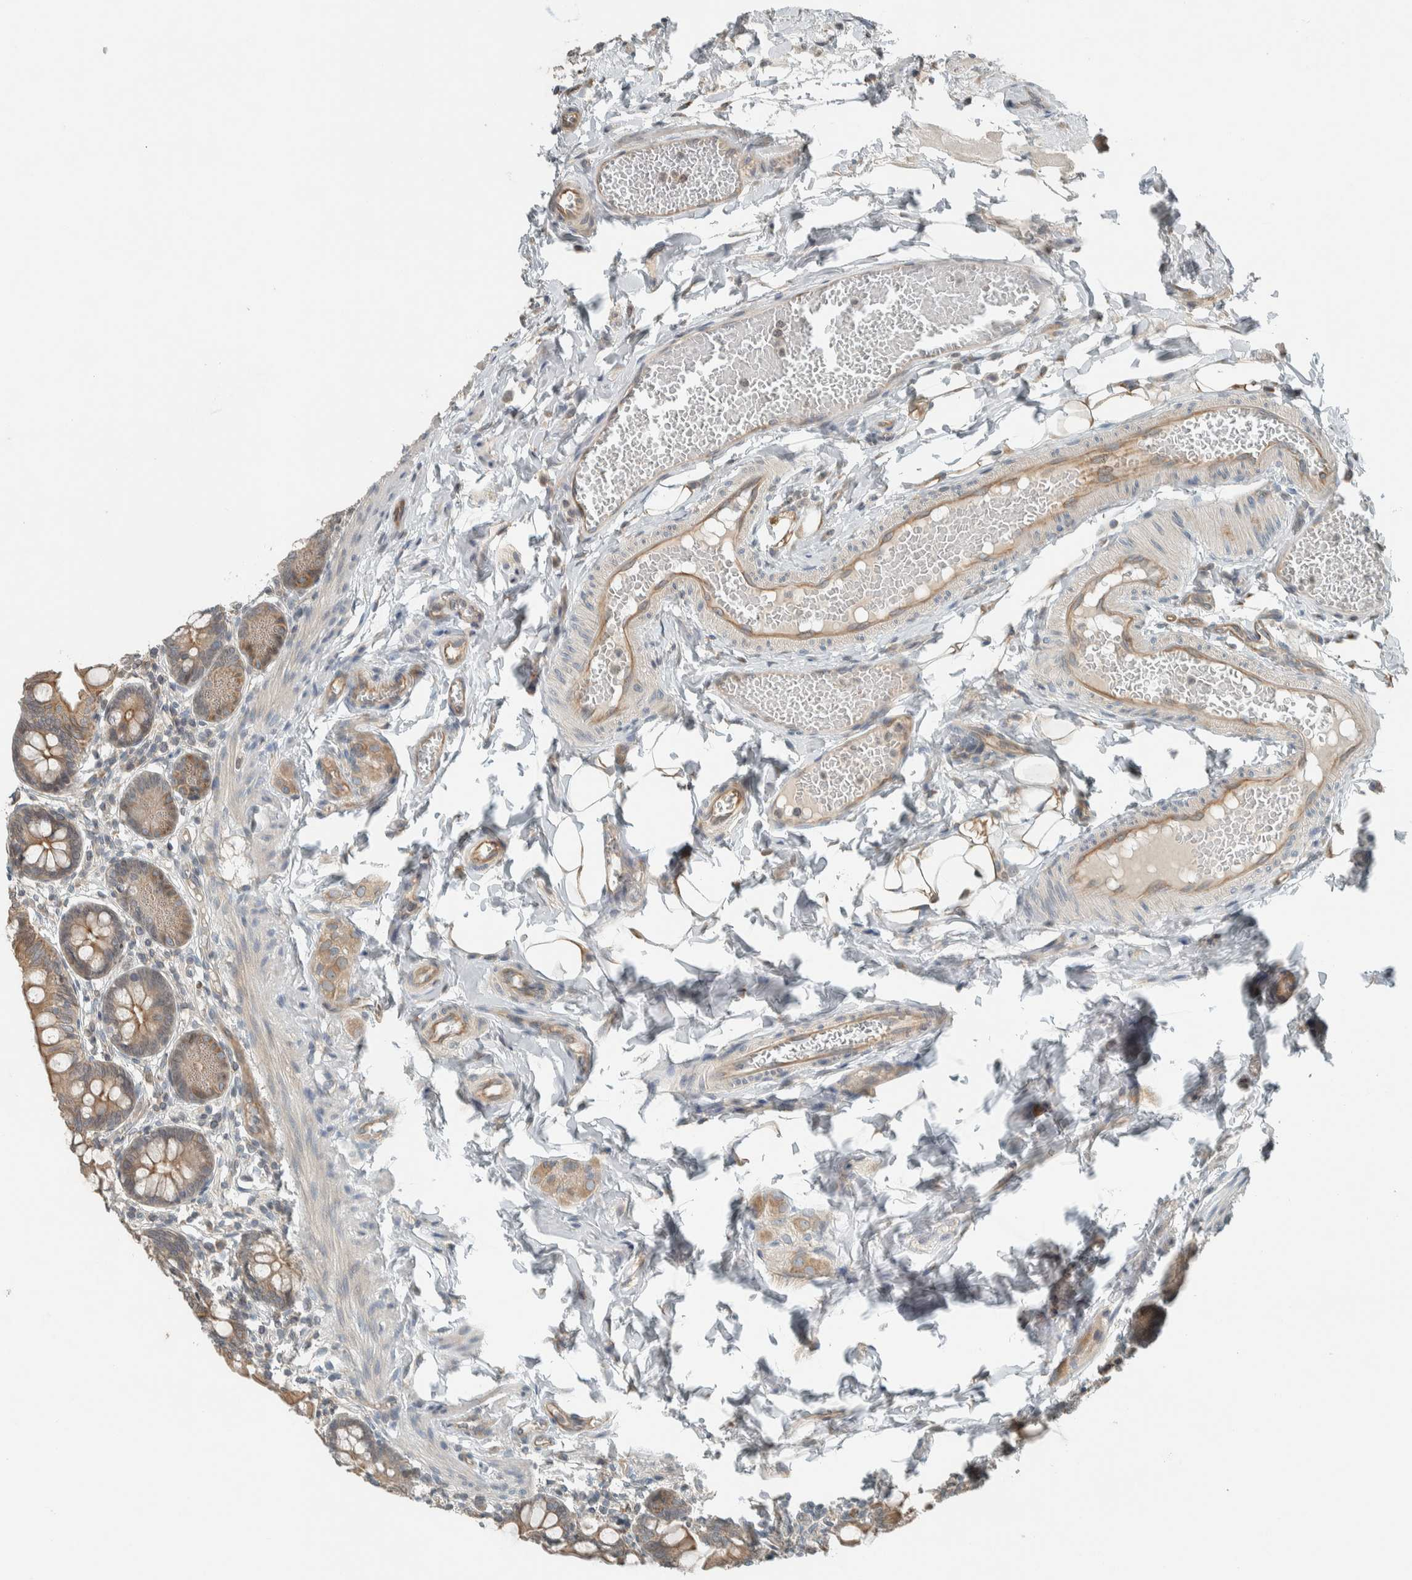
{"staining": {"intensity": "moderate", "quantity": ">75%", "location": "cytoplasmic/membranous"}, "tissue": "small intestine", "cell_type": "Glandular cells", "image_type": "normal", "snomed": [{"axis": "morphology", "description": "Normal tissue, NOS"}, {"axis": "topography", "description": "Small intestine"}], "caption": "Moderate cytoplasmic/membranous positivity is present in approximately >75% of glandular cells in benign small intestine.", "gene": "SEL1L", "patient": {"sex": "male", "age": 7}}